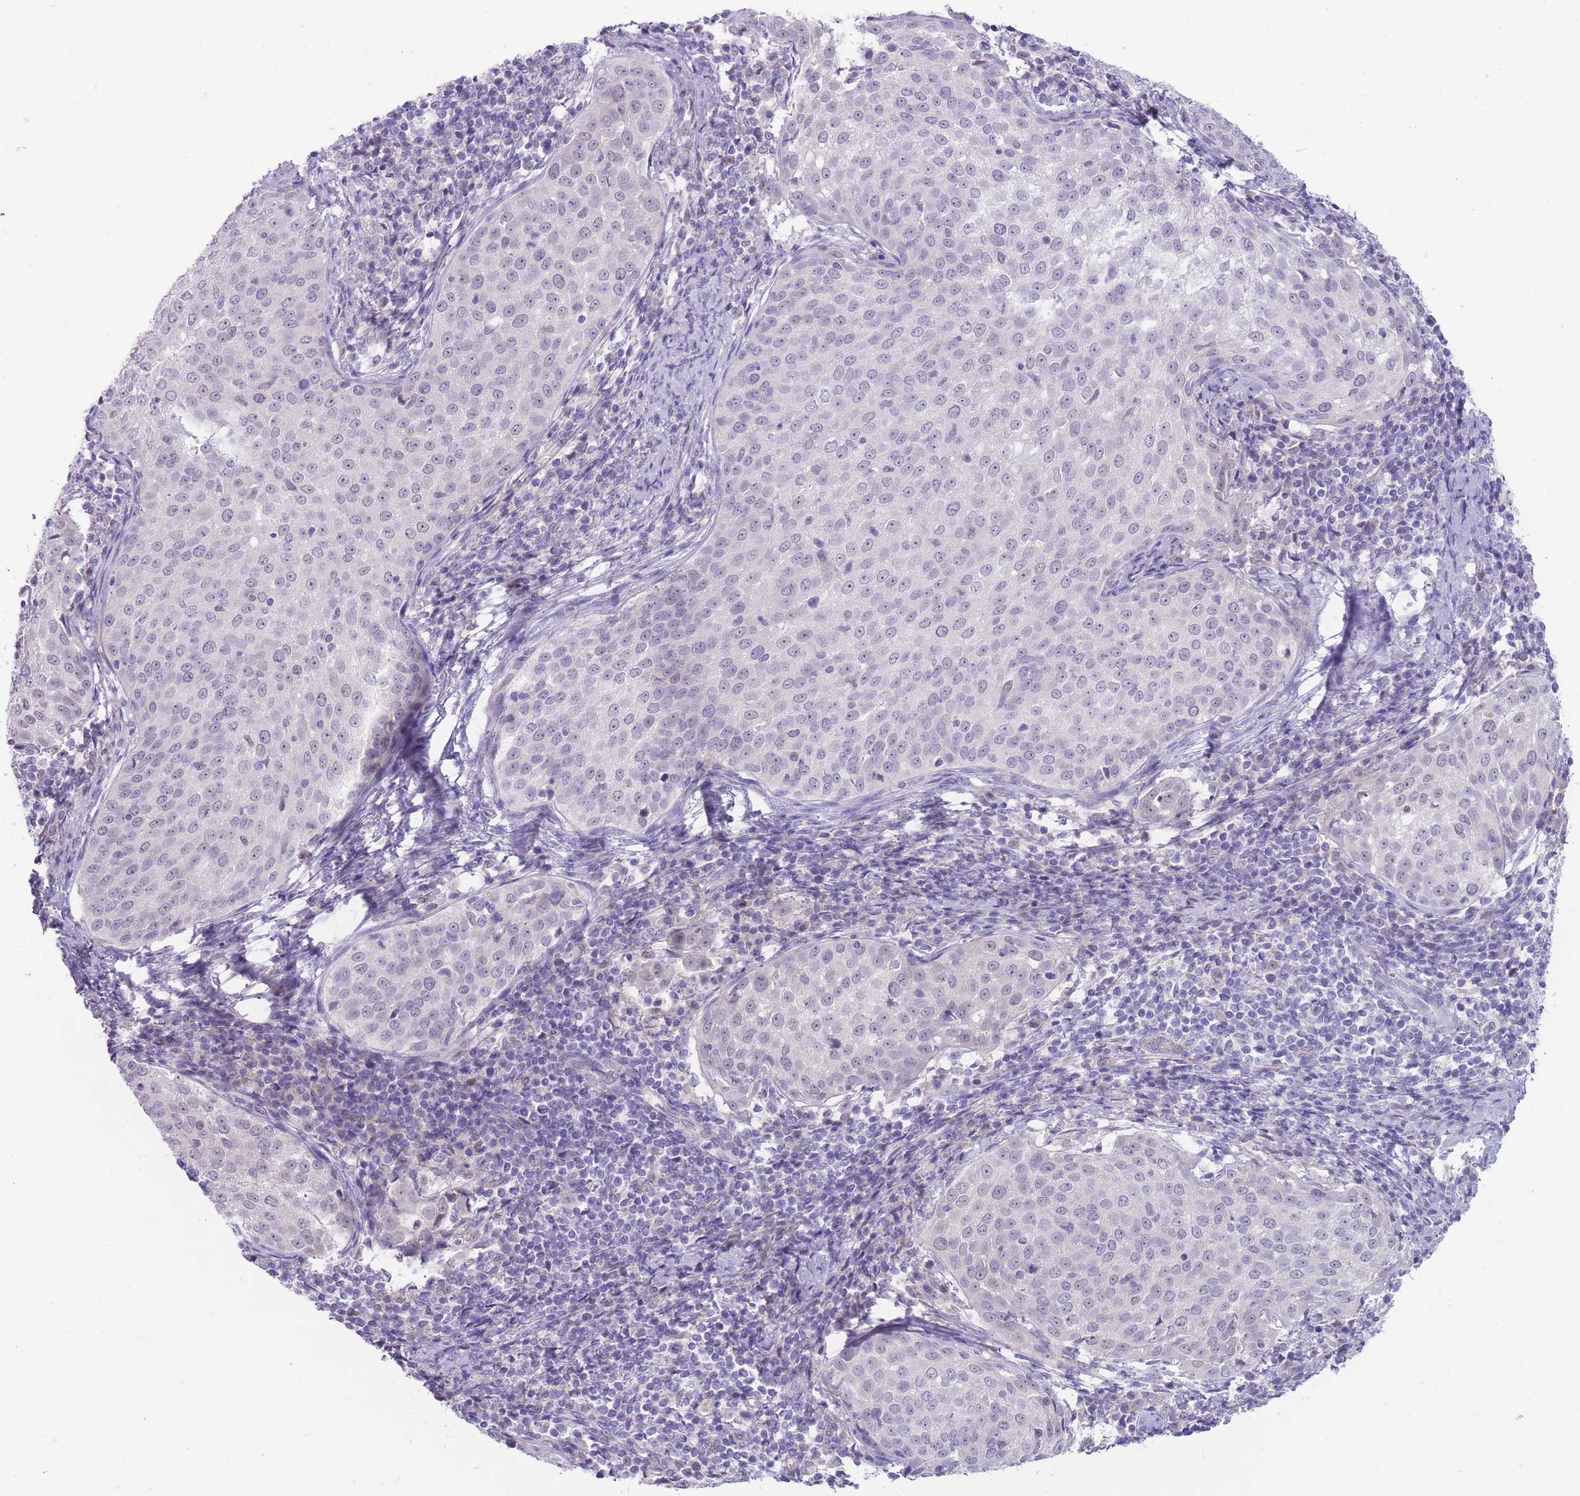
{"staining": {"intensity": "negative", "quantity": "none", "location": "none"}, "tissue": "cervical cancer", "cell_type": "Tumor cells", "image_type": "cancer", "snomed": [{"axis": "morphology", "description": "Squamous cell carcinoma, NOS"}, {"axis": "topography", "description": "Cervix"}], "caption": "This histopathology image is of cervical cancer (squamous cell carcinoma) stained with immunohistochemistry (IHC) to label a protein in brown with the nuclei are counter-stained blue. There is no expression in tumor cells.", "gene": "ERICH4", "patient": {"sex": "female", "age": 57}}